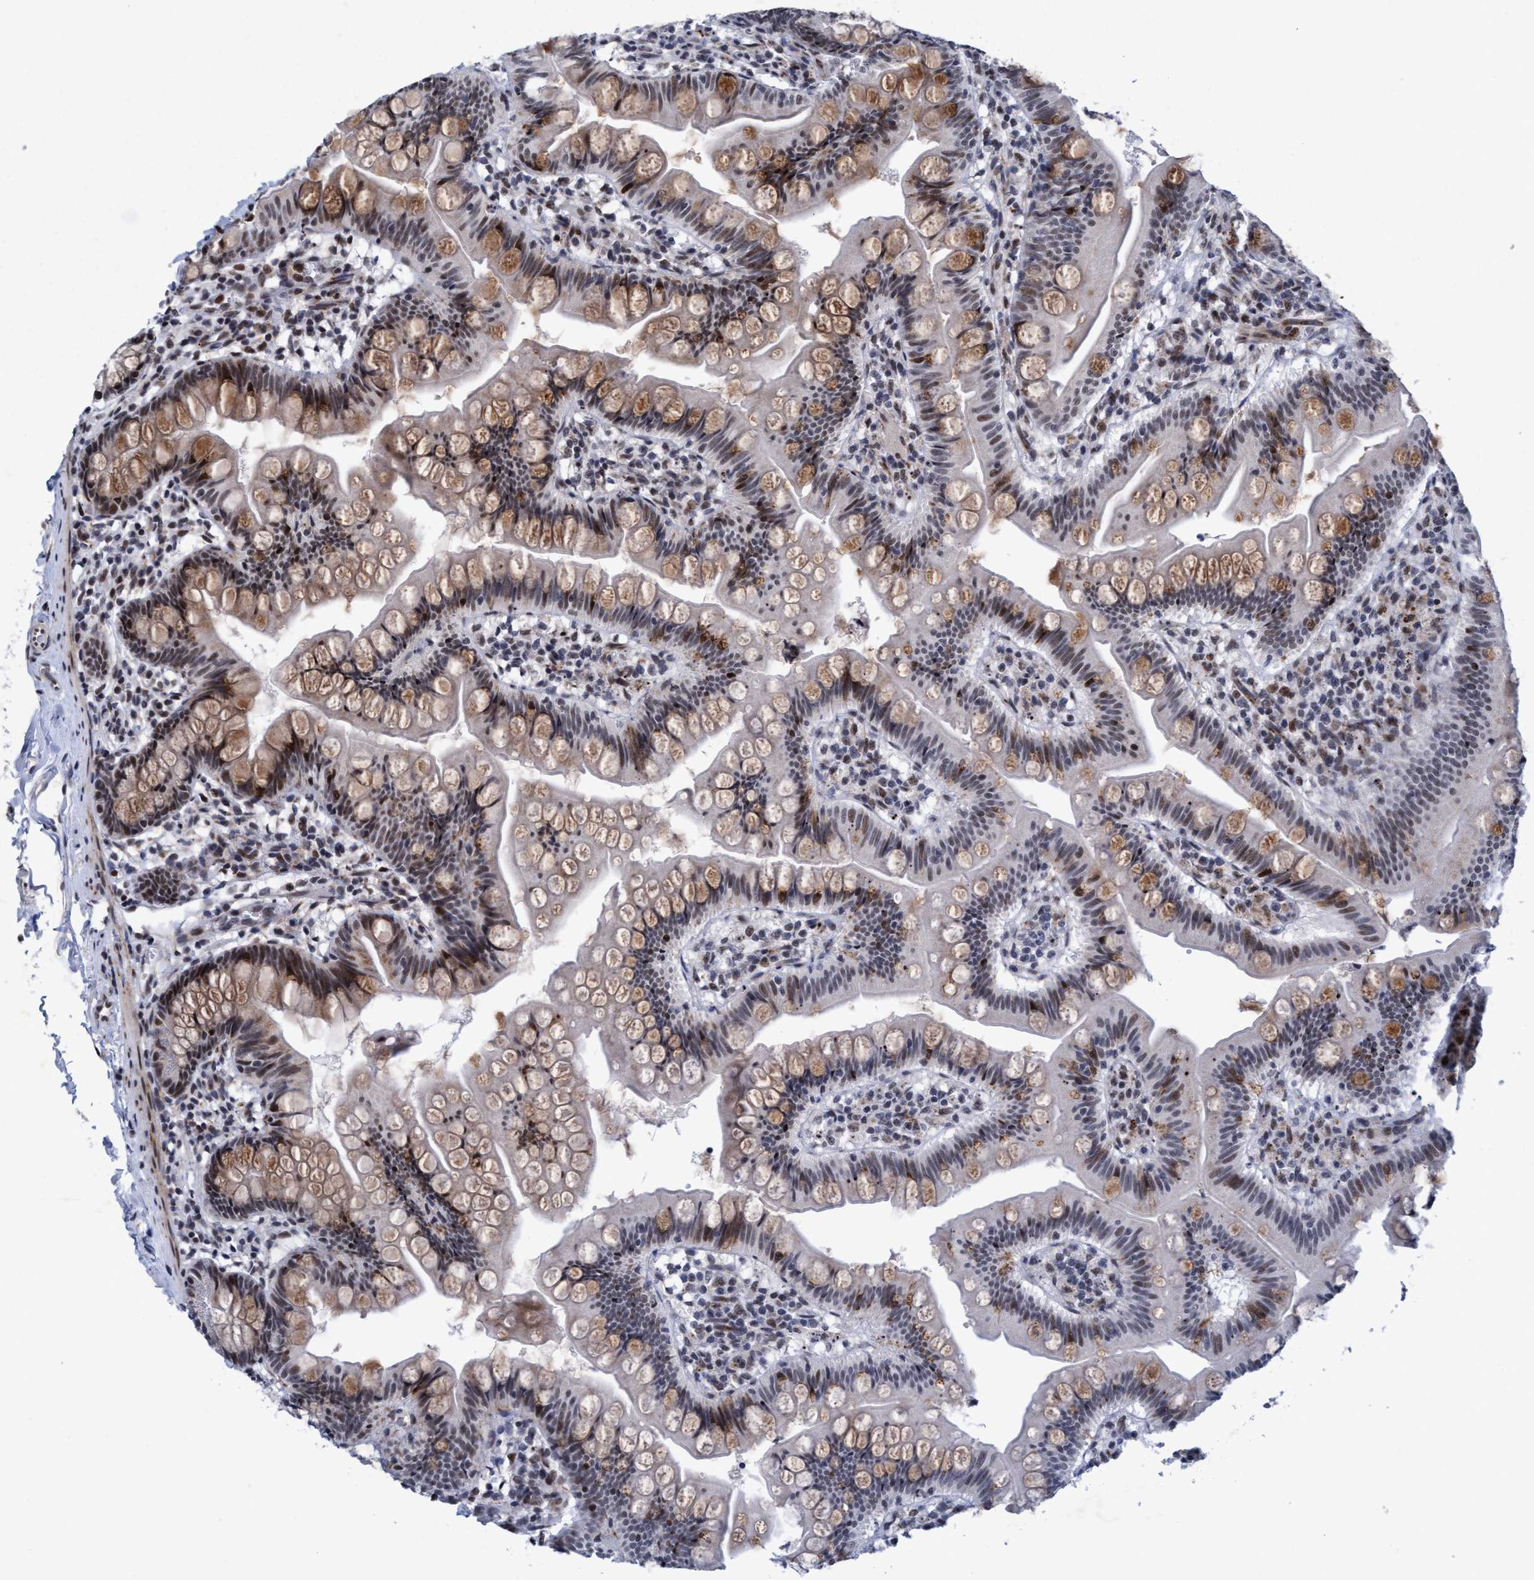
{"staining": {"intensity": "strong", "quantity": ">75%", "location": "cytoplasmic/membranous,nuclear"}, "tissue": "small intestine", "cell_type": "Glandular cells", "image_type": "normal", "snomed": [{"axis": "morphology", "description": "Normal tissue, NOS"}, {"axis": "topography", "description": "Small intestine"}], "caption": "Immunohistochemistry staining of unremarkable small intestine, which exhibits high levels of strong cytoplasmic/membranous,nuclear positivity in about >75% of glandular cells indicating strong cytoplasmic/membranous,nuclear protein expression. The staining was performed using DAB (3,3'-diaminobenzidine) (brown) for protein detection and nuclei were counterstained in hematoxylin (blue).", "gene": "GLT6D1", "patient": {"sex": "male", "age": 7}}